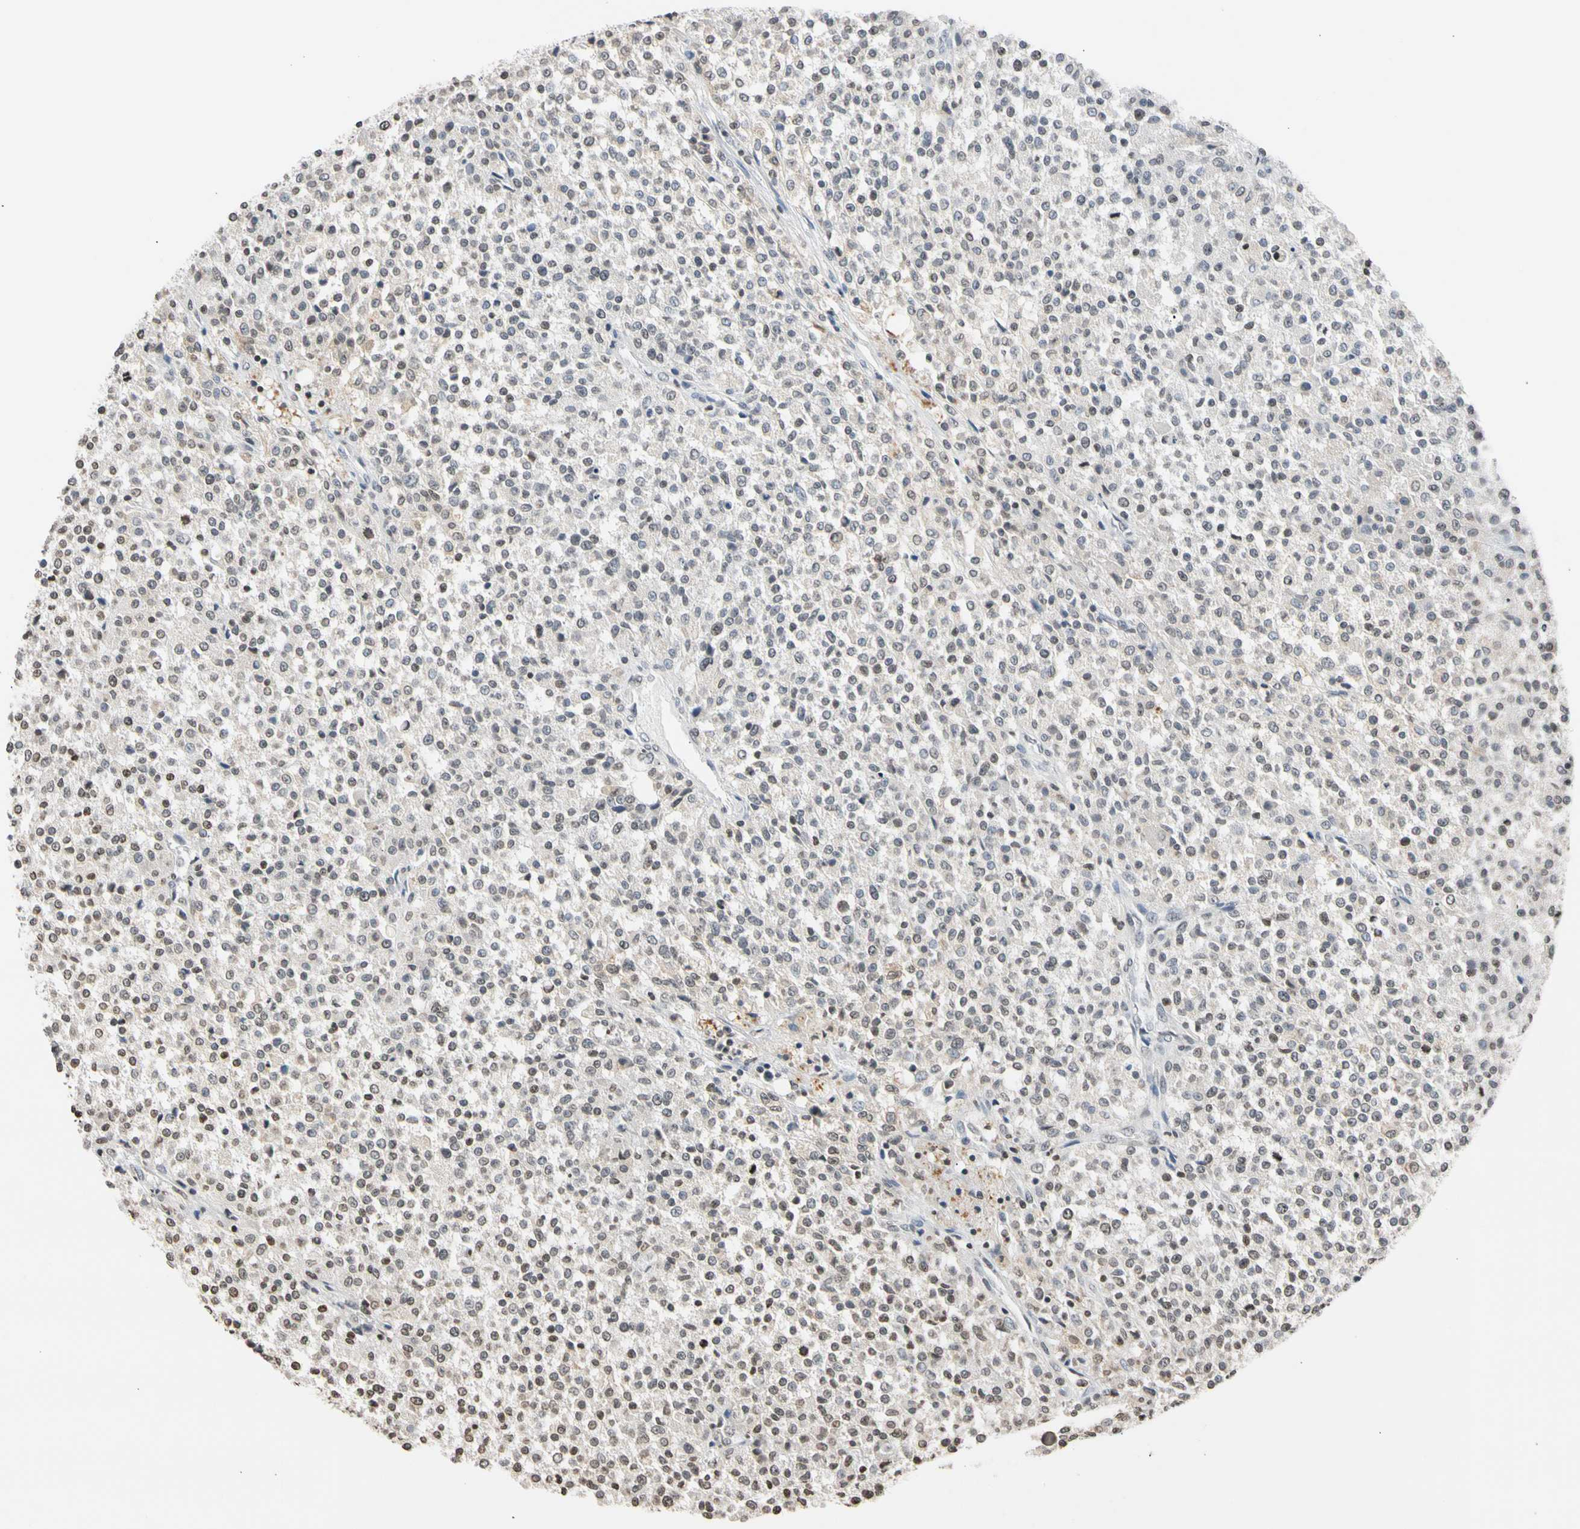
{"staining": {"intensity": "weak", "quantity": "<25%", "location": "nuclear"}, "tissue": "testis cancer", "cell_type": "Tumor cells", "image_type": "cancer", "snomed": [{"axis": "morphology", "description": "Seminoma, NOS"}, {"axis": "topography", "description": "Testis"}], "caption": "The immunohistochemistry image has no significant positivity in tumor cells of testis seminoma tissue.", "gene": "GPX4", "patient": {"sex": "male", "age": 59}}